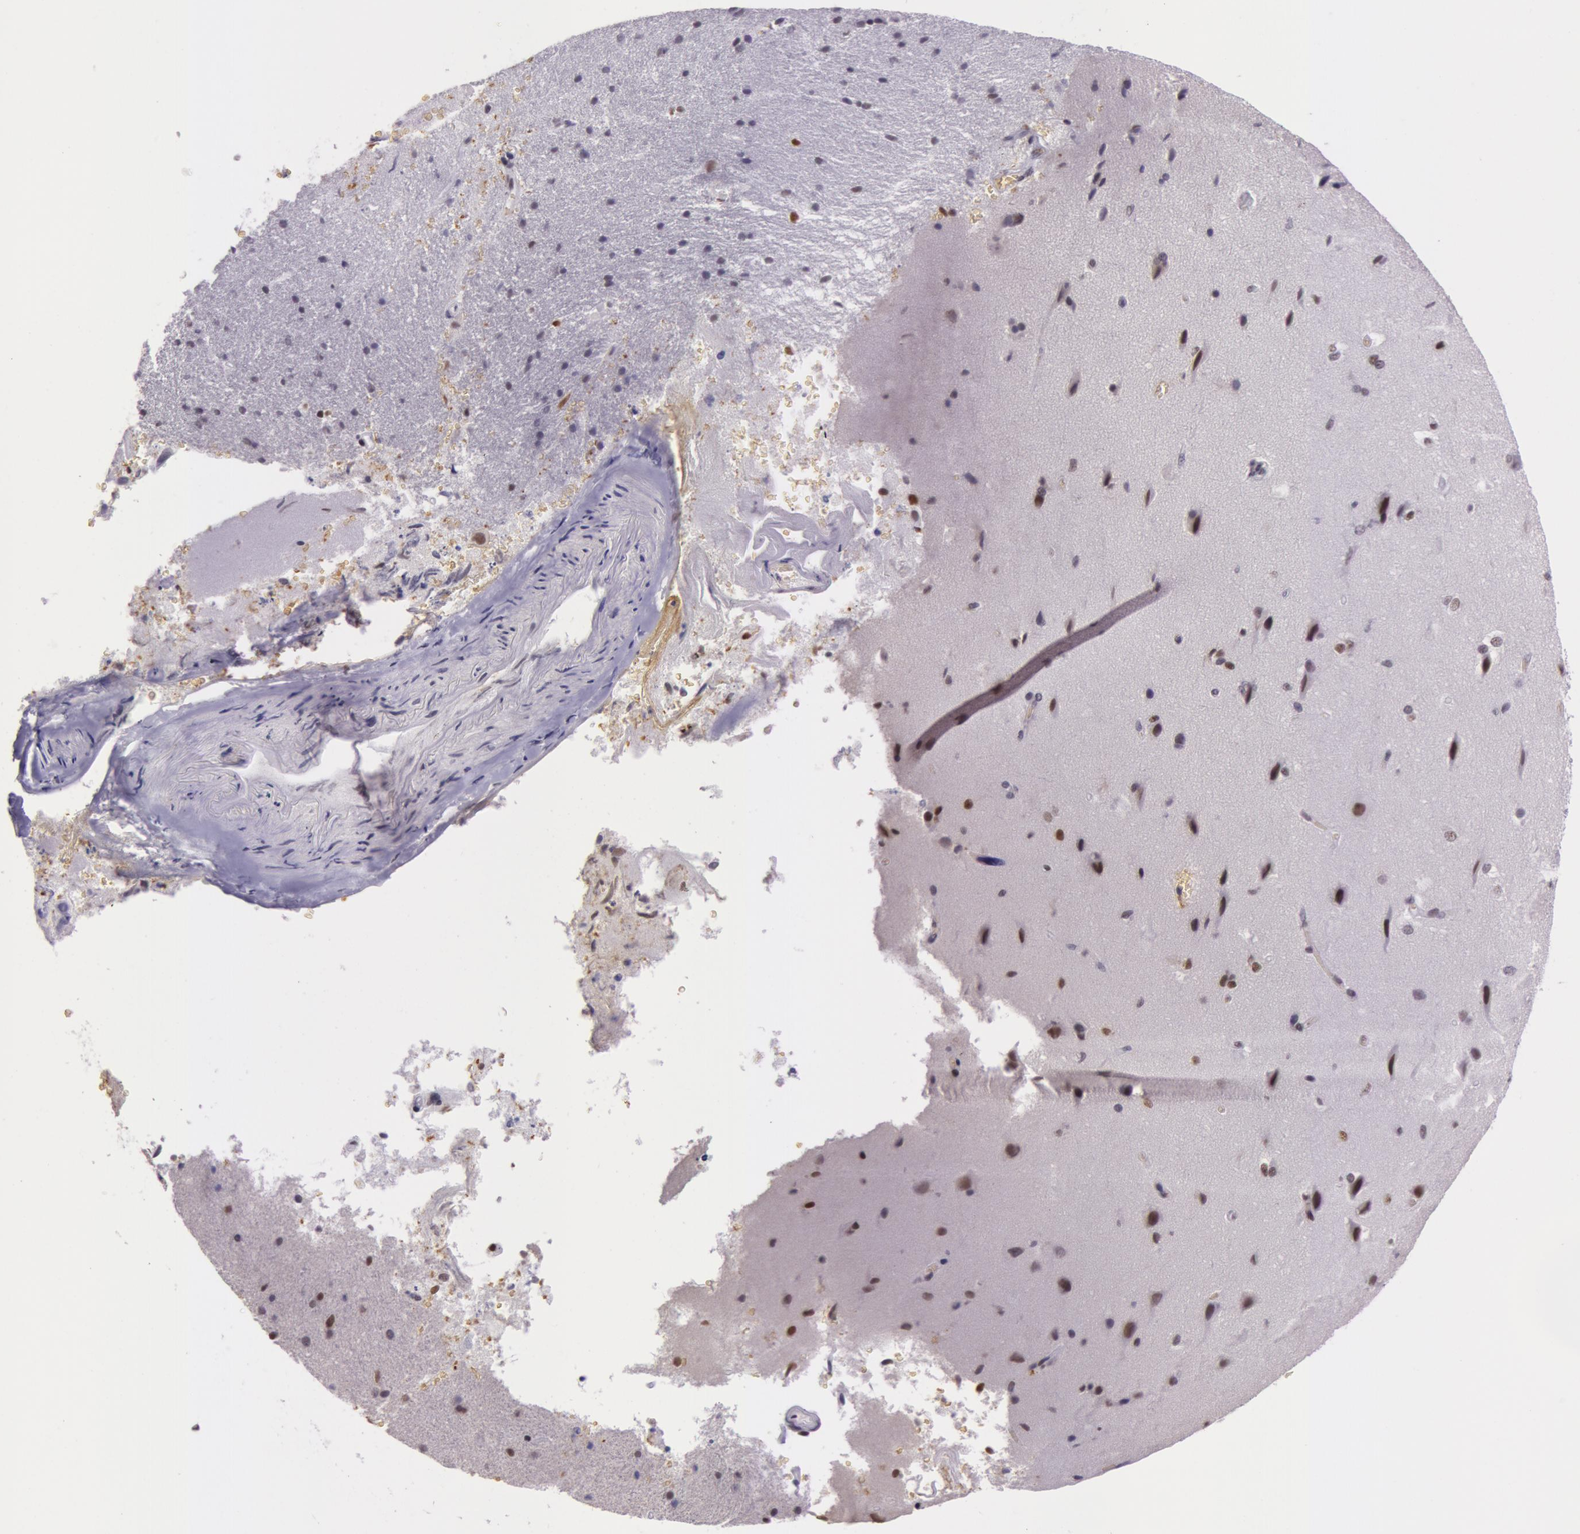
{"staining": {"intensity": "negative", "quantity": "none", "location": "none"}, "tissue": "cerebral cortex", "cell_type": "Endothelial cells", "image_type": "normal", "snomed": [{"axis": "morphology", "description": "Normal tissue, NOS"}, {"axis": "topography", "description": "Cerebral cortex"}], "caption": "The photomicrograph exhibits no significant expression in endothelial cells of cerebral cortex.", "gene": "NBN", "patient": {"sex": "female", "age": 45}}